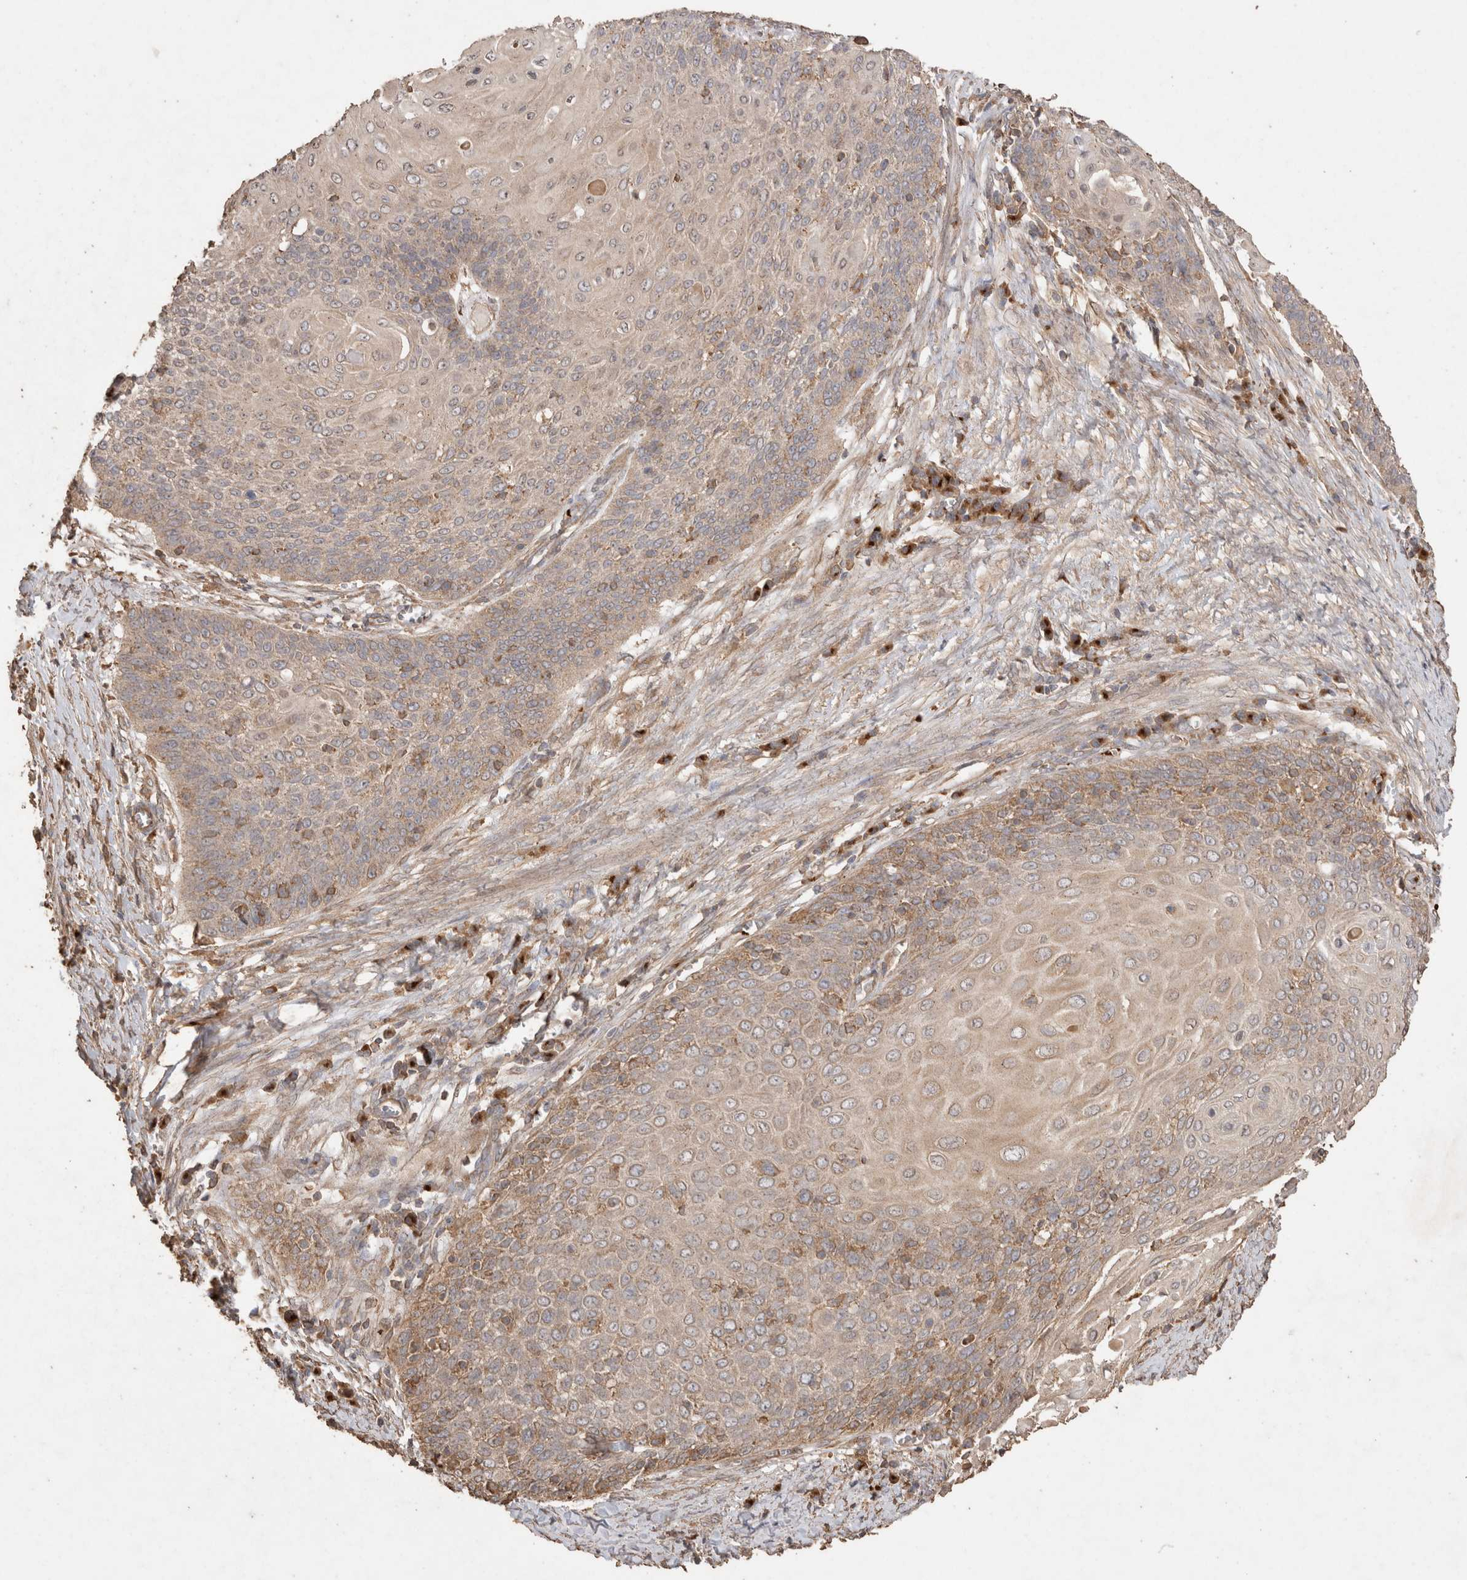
{"staining": {"intensity": "weak", "quantity": "25%-75%", "location": "cytoplasmic/membranous"}, "tissue": "cervical cancer", "cell_type": "Tumor cells", "image_type": "cancer", "snomed": [{"axis": "morphology", "description": "Squamous cell carcinoma, NOS"}, {"axis": "topography", "description": "Cervix"}], "caption": "Squamous cell carcinoma (cervical) stained for a protein (brown) shows weak cytoplasmic/membranous positive positivity in about 25%-75% of tumor cells.", "gene": "SNX31", "patient": {"sex": "female", "age": 39}}